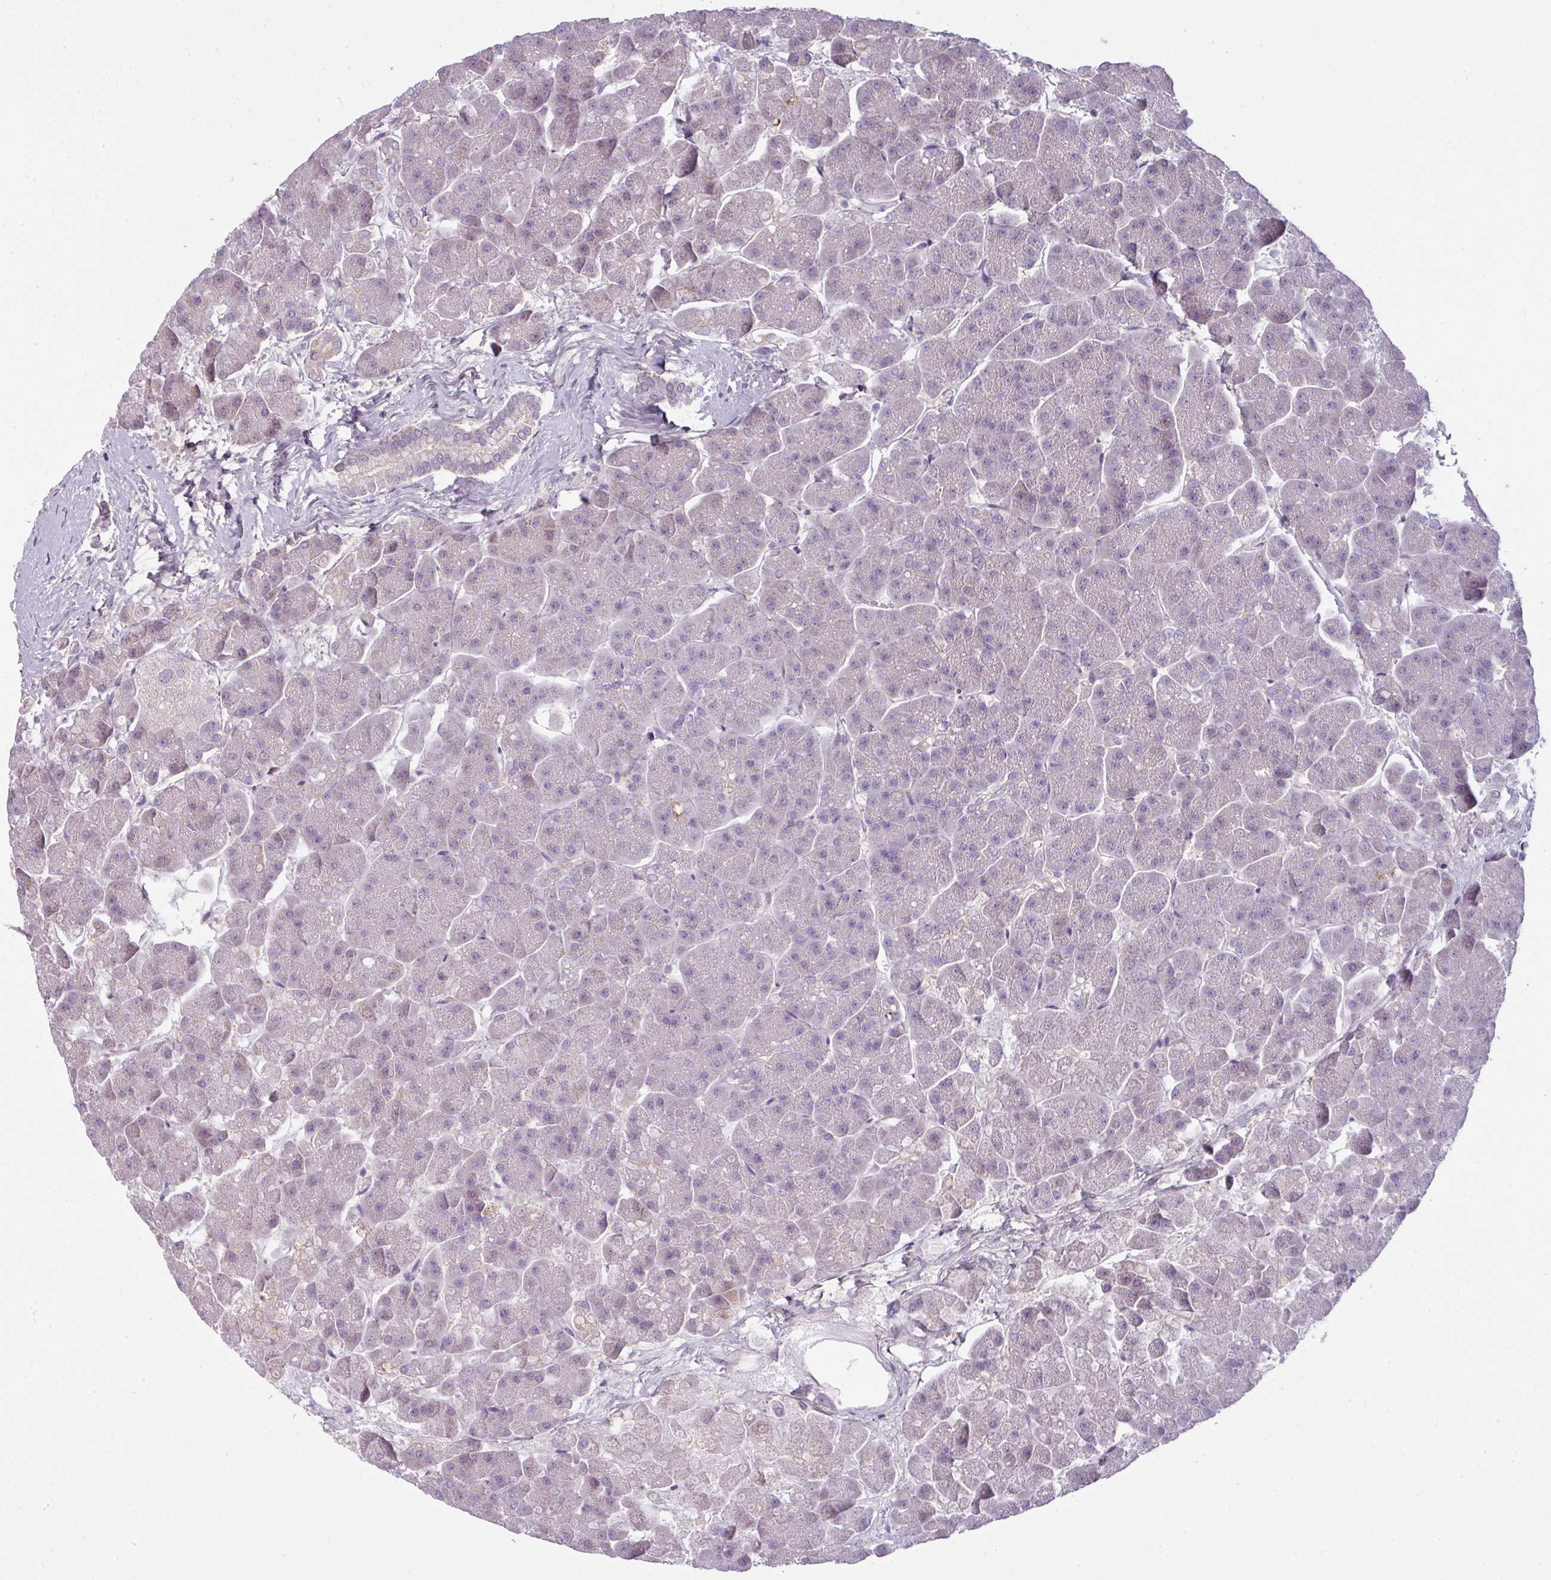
{"staining": {"intensity": "moderate", "quantity": "<25%", "location": "nuclear"}, "tissue": "pancreas", "cell_type": "Exocrine glandular cells", "image_type": "normal", "snomed": [{"axis": "morphology", "description": "Normal tissue, NOS"}, {"axis": "topography", "description": "Pancreas"}, {"axis": "topography", "description": "Peripheral nerve tissue"}], "caption": "Normal pancreas shows moderate nuclear positivity in about <25% of exocrine glandular cells, visualized by immunohistochemistry.", "gene": "DERPC", "patient": {"sex": "male", "age": 54}}